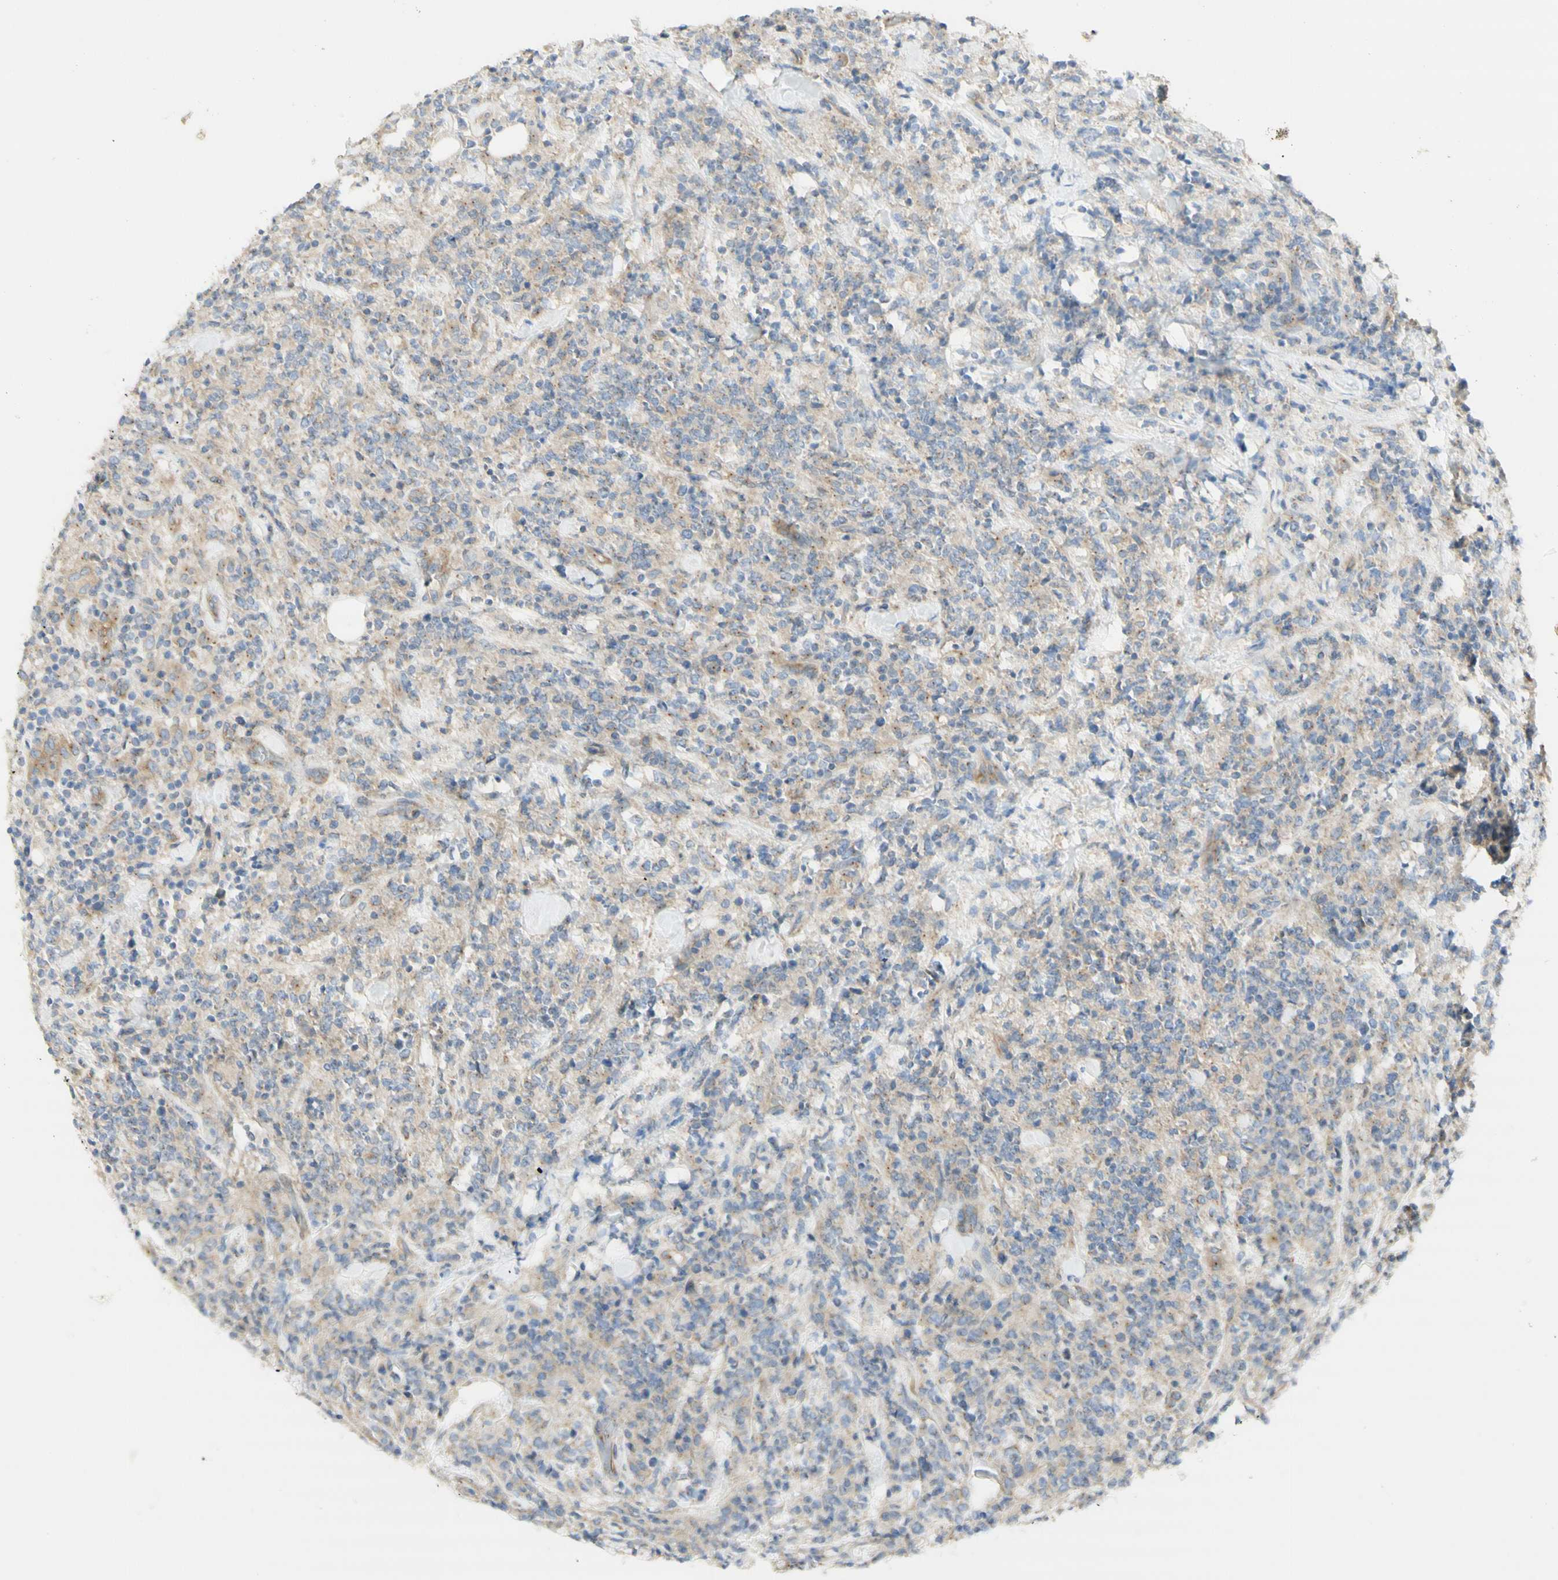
{"staining": {"intensity": "weak", "quantity": ">75%", "location": "cytoplasmic/membranous"}, "tissue": "lymphoma", "cell_type": "Tumor cells", "image_type": "cancer", "snomed": [{"axis": "morphology", "description": "Malignant lymphoma, non-Hodgkin's type, High grade"}, {"axis": "topography", "description": "Soft tissue"}], "caption": "Immunohistochemistry micrograph of lymphoma stained for a protein (brown), which shows low levels of weak cytoplasmic/membranous positivity in approximately >75% of tumor cells.", "gene": "DYNC1H1", "patient": {"sex": "male", "age": 18}}